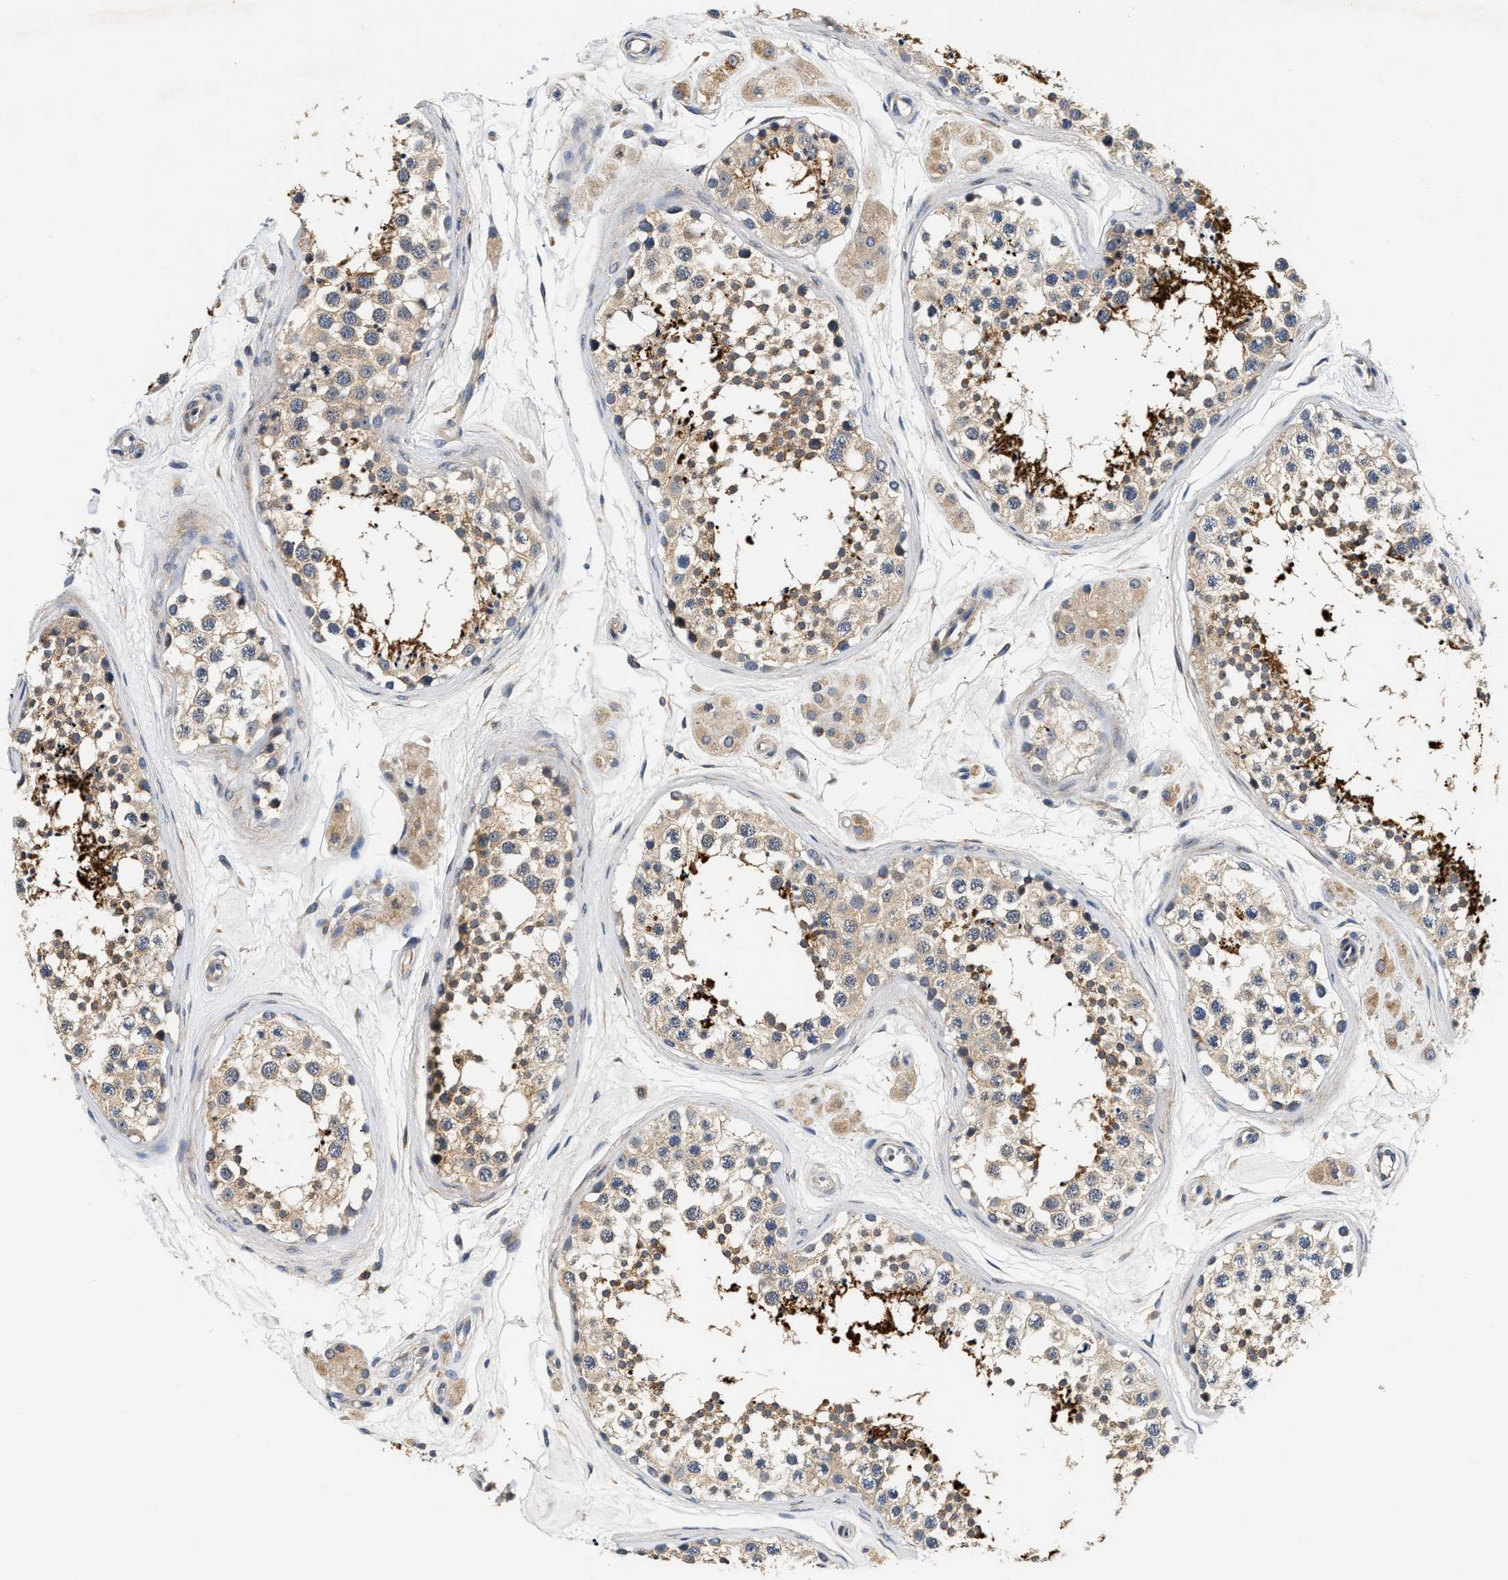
{"staining": {"intensity": "moderate", "quantity": ">75%", "location": "cytoplasmic/membranous"}, "tissue": "testis", "cell_type": "Cells in seminiferous ducts", "image_type": "normal", "snomed": [{"axis": "morphology", "description": "Normal tissue, NOS"}, {"axis": "topography", "description": "Testis"}], "caption": "The photomicrograph displays immunohistochemical staining of normal testis. There is moderate cytoplasmic/membranous staining is identified in about >75% of cells in seminiferous ducts.", "gene": "TEX2", "patient": {"sex": "male", "age": 56}}